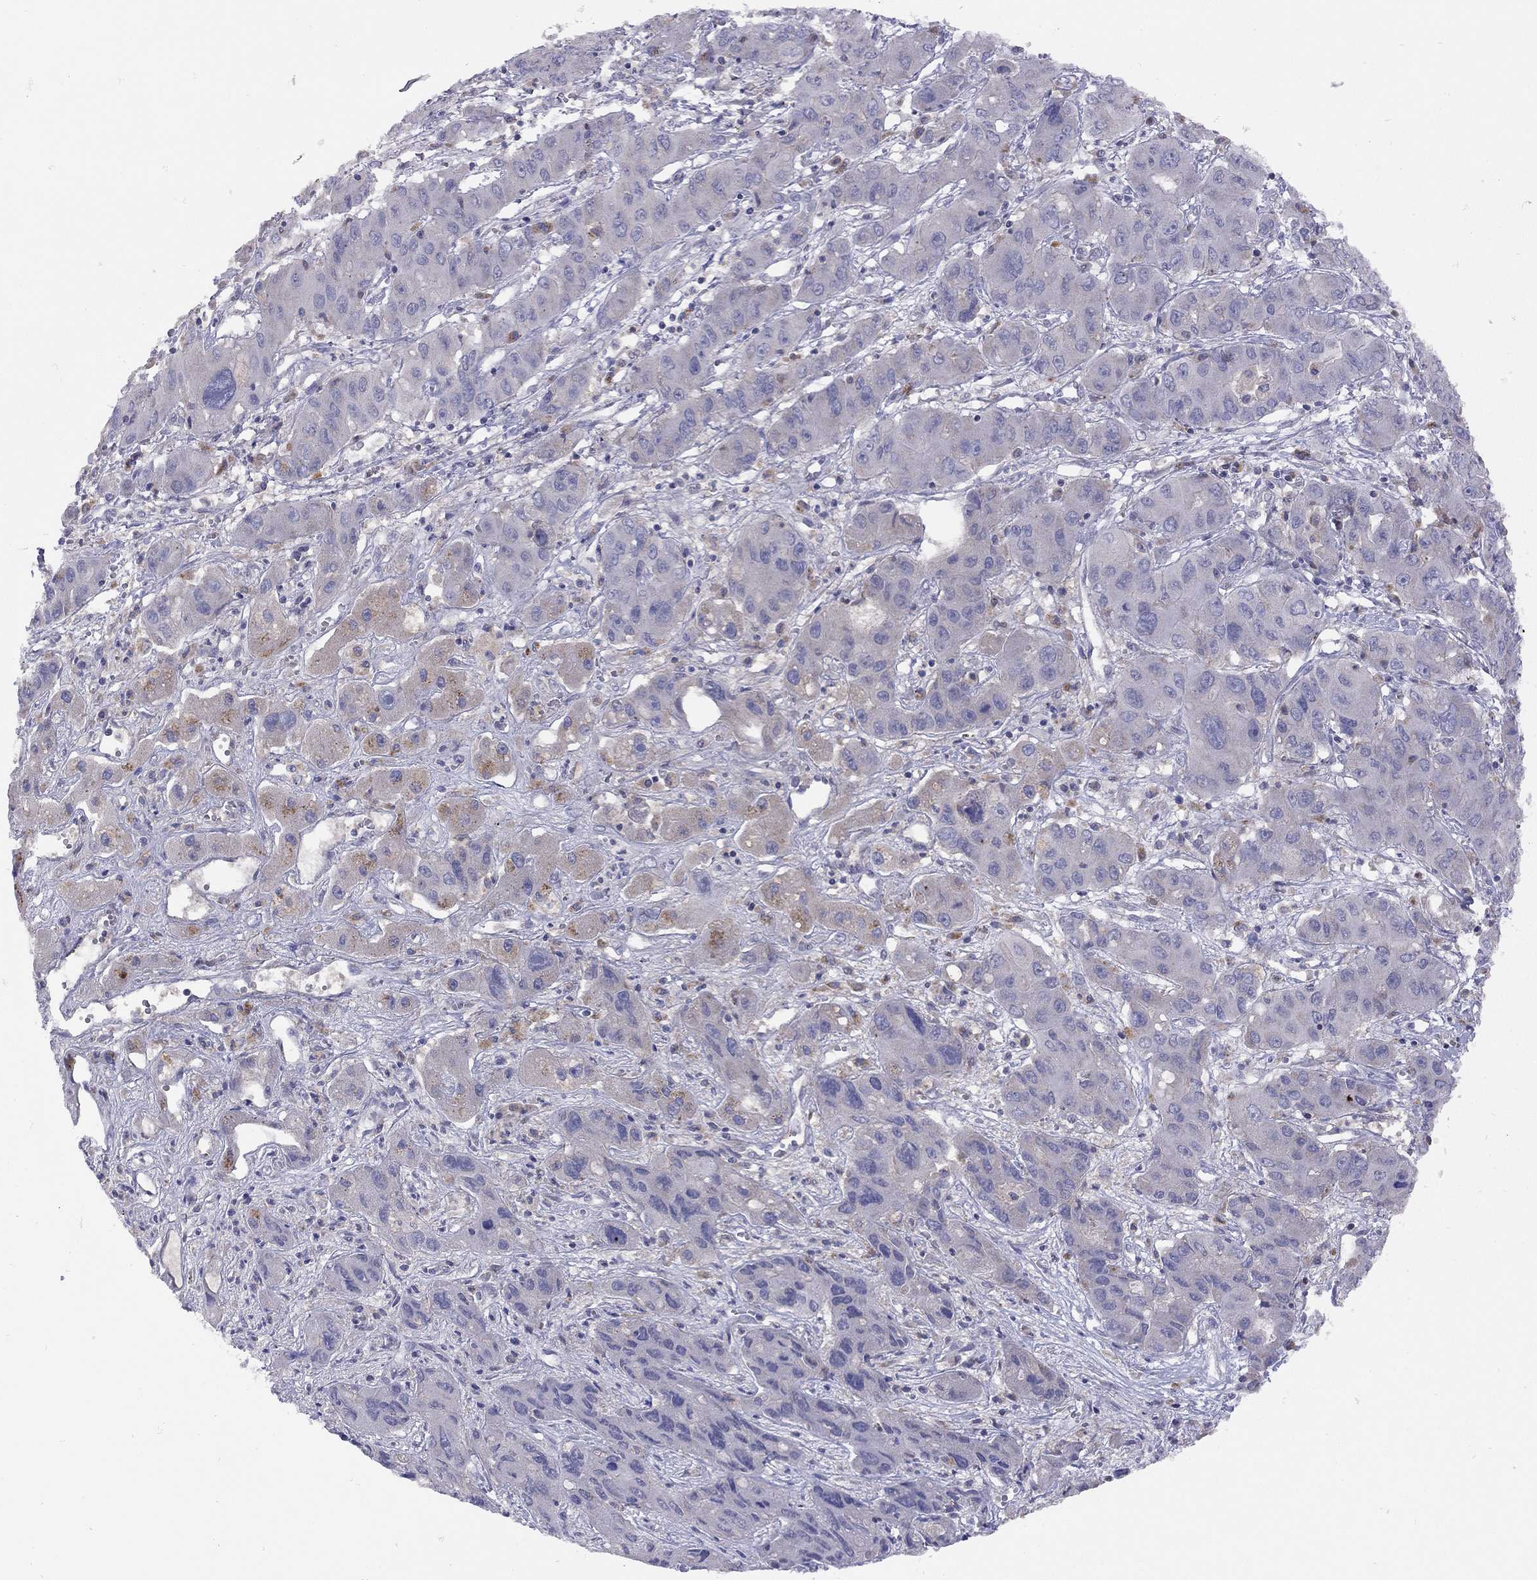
{"staining": {"intensity": "negative", "quantity": "none", "location": "none"}, "tissue": "liver cancer", "cell_type": "Tumor cells", "image_type": "cancer", "snomed": [{"axis": "morphology", "description": "Cholangiocarcinoma"}, {"axis": "topography", "description": "Liver"}], "caption": "Tumor cells are negative for brown protein staining in liver cancer. Nuclei are stained in blue.", "gene": "RTP5", "patient": {"sex": "male", "age": 67}}